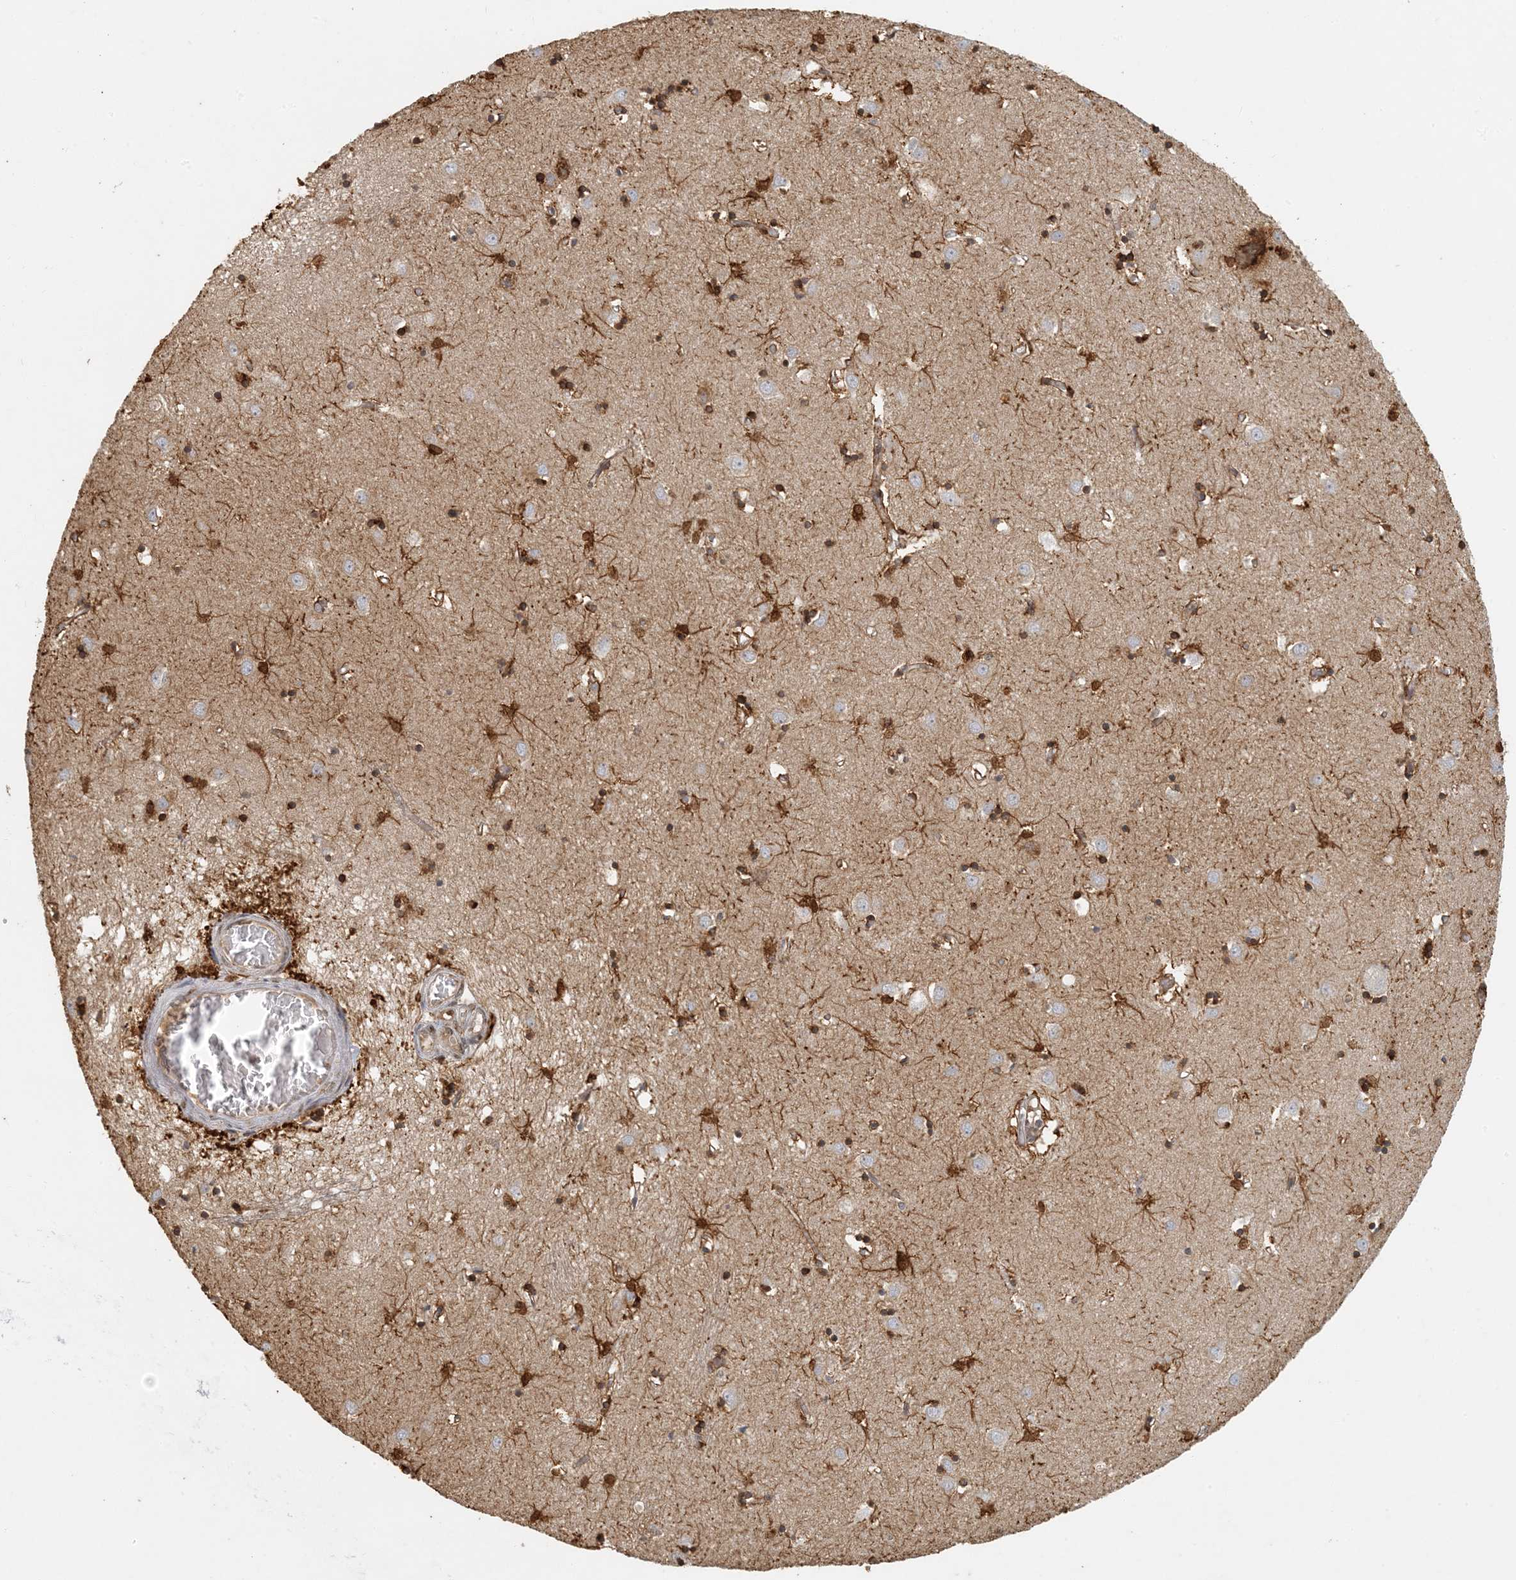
{"staining": {"intensity": "strong", "quantity": "<25%", "location": "cytoplasmic/membranous"}, "tissue": "caudate", "cell_type": "Glial cells", "image_type": "normal", "snomed": [{"axis": "morphology", "description": "Normal tissue, NOS"}, {"axis": "topography", "description": "Lateral ventricle wall"}], "caption": "Strong cytoplasmic/membranous positivity for a protein is identified in about <25% of glial cells of benign caudate using IHC.", "gene": "AK9", "patient": {"sex": "male", "age": 70}}